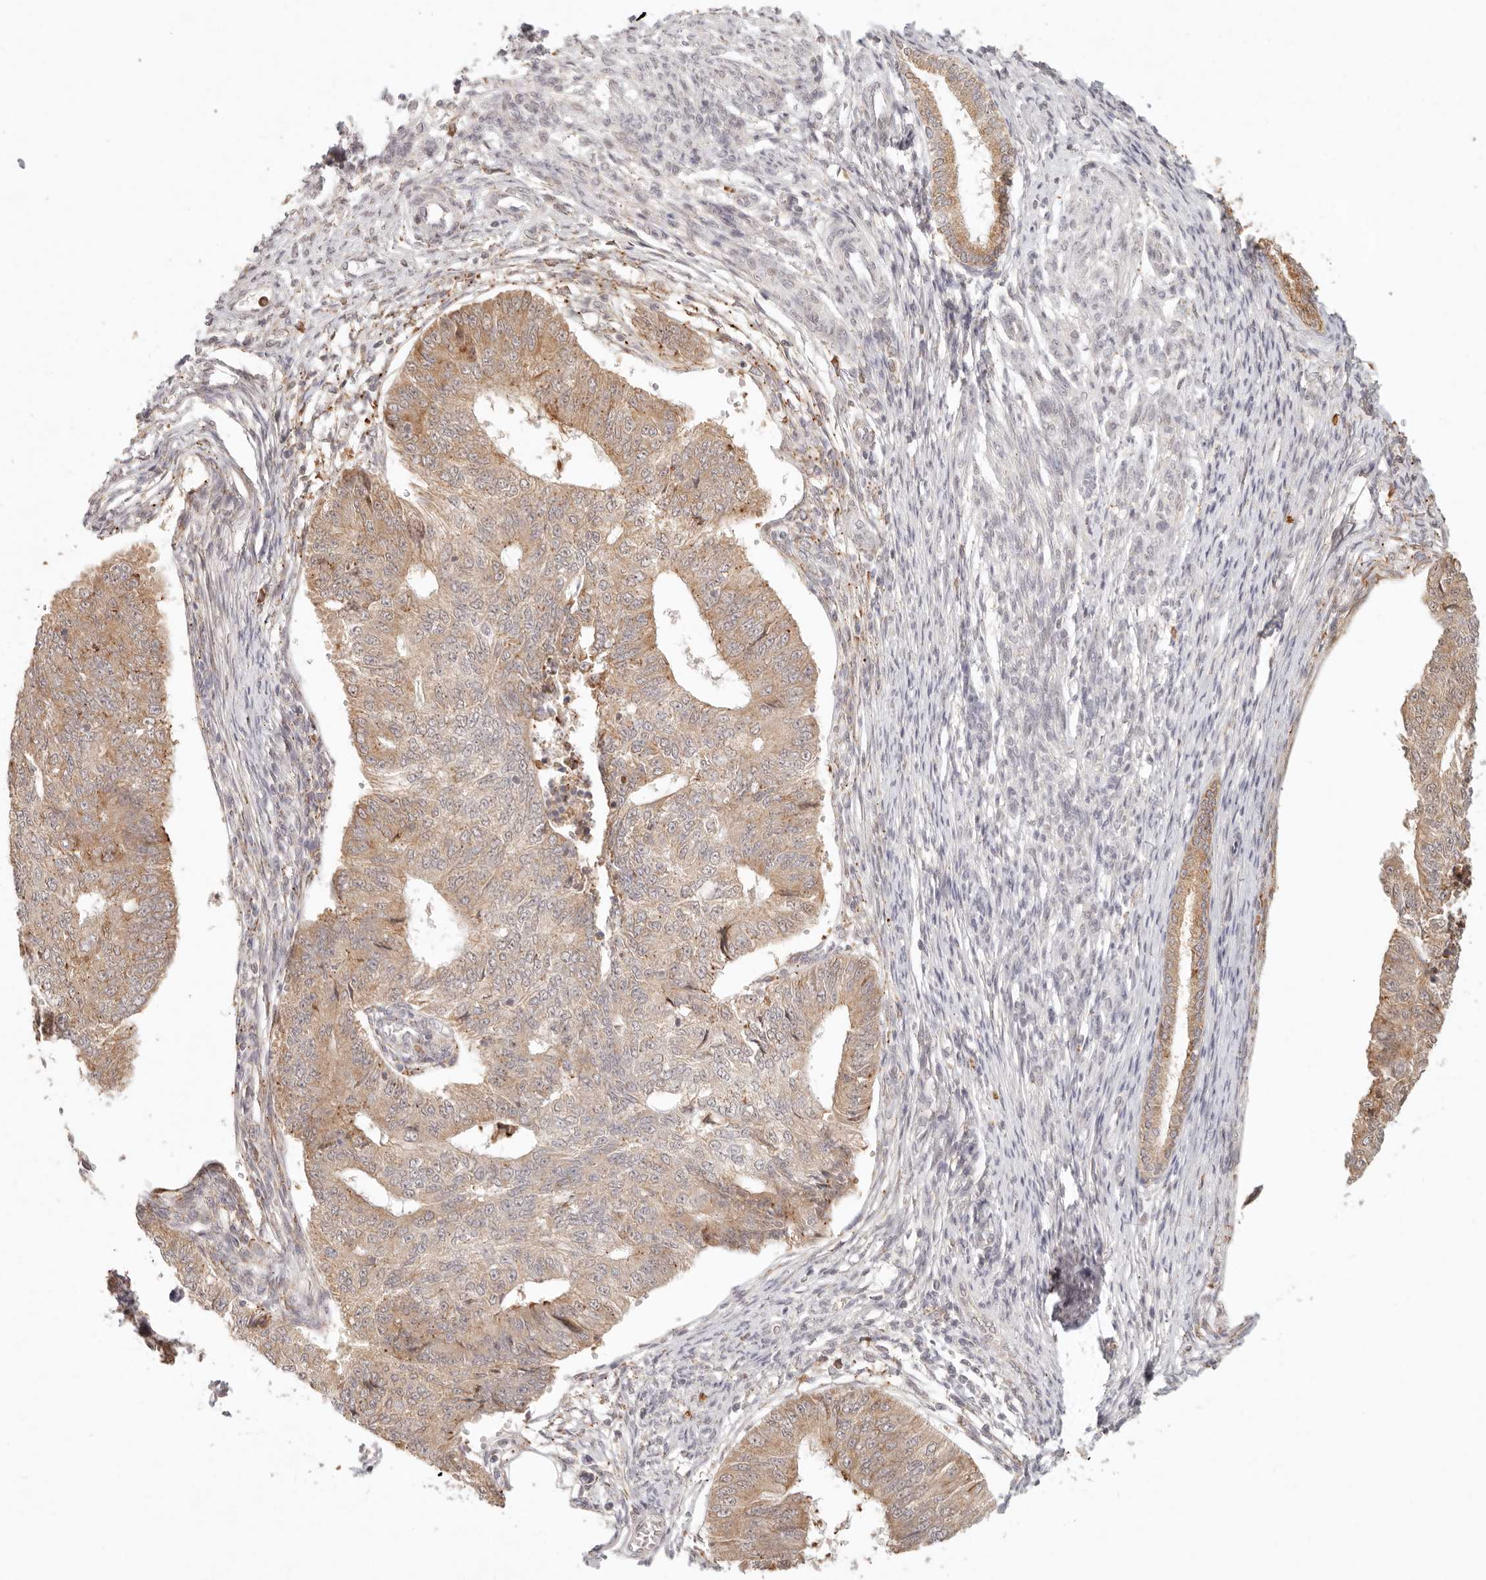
{"staining": {"intensity": "moderate", "quantity": "25%-75%", "location": "cytoplasmic/membranous"}, "tissue": "endometrial cancer", "cell_type": "Tumor cells", "image_type": "cancer", "snomed": [{"axis": "morphology", "description": "Adenocarcinoma, NOS"}, {"axis": "topography", "description": "Endometrium"}], "caption": "DAB (3,3'-diaminobenzidine) immunohistochemical staining of endometrial cancer (adenocarcinoma) exhibits moderate cytoplasmic/membranous protein expression in about 25%-75% of tumor cells.", "gene": "C1orf127", "patient": {"sex": "female", "age": 32}}